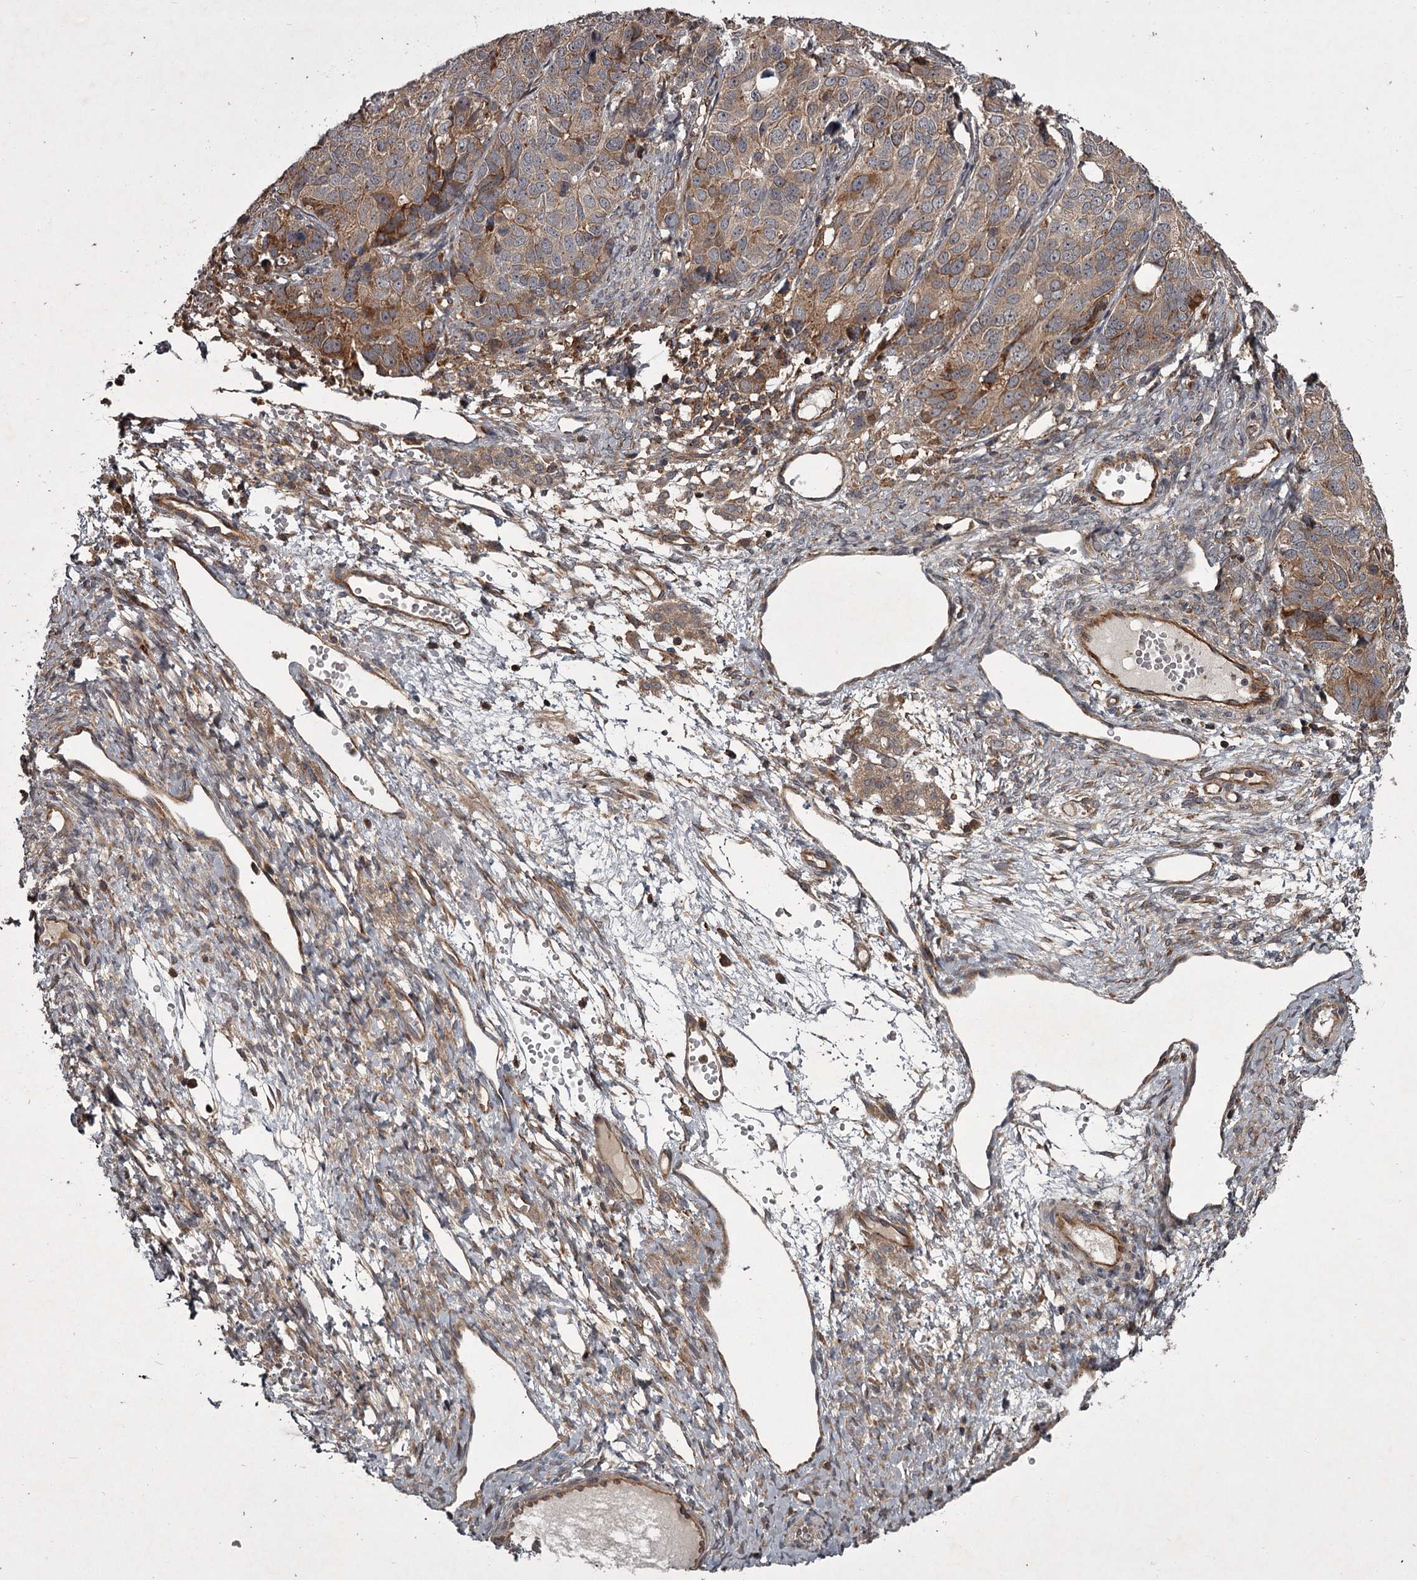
{"staining": {"intensity": "weak", "quantity": ">75%", "location": "cytoplasmic/membranous"}, "tissue": "ovarian cancer", "cell_type": "Tumor cells", "image_type": "cancer", "snomed": [{"axis": "morphology", "description": "Carcinoma, endometroid"}, {"axis": "topography", "description": "Ovary"}], "caption": "Weak cytoplasmic/membranous expression for a protein is appreciated in approximately >75% of tumor cells of ovarian cancer (endometroid carcinoma) using IHC.", "gene": "UNC93B1", "patient": {"sex": "female", "age": 51}}